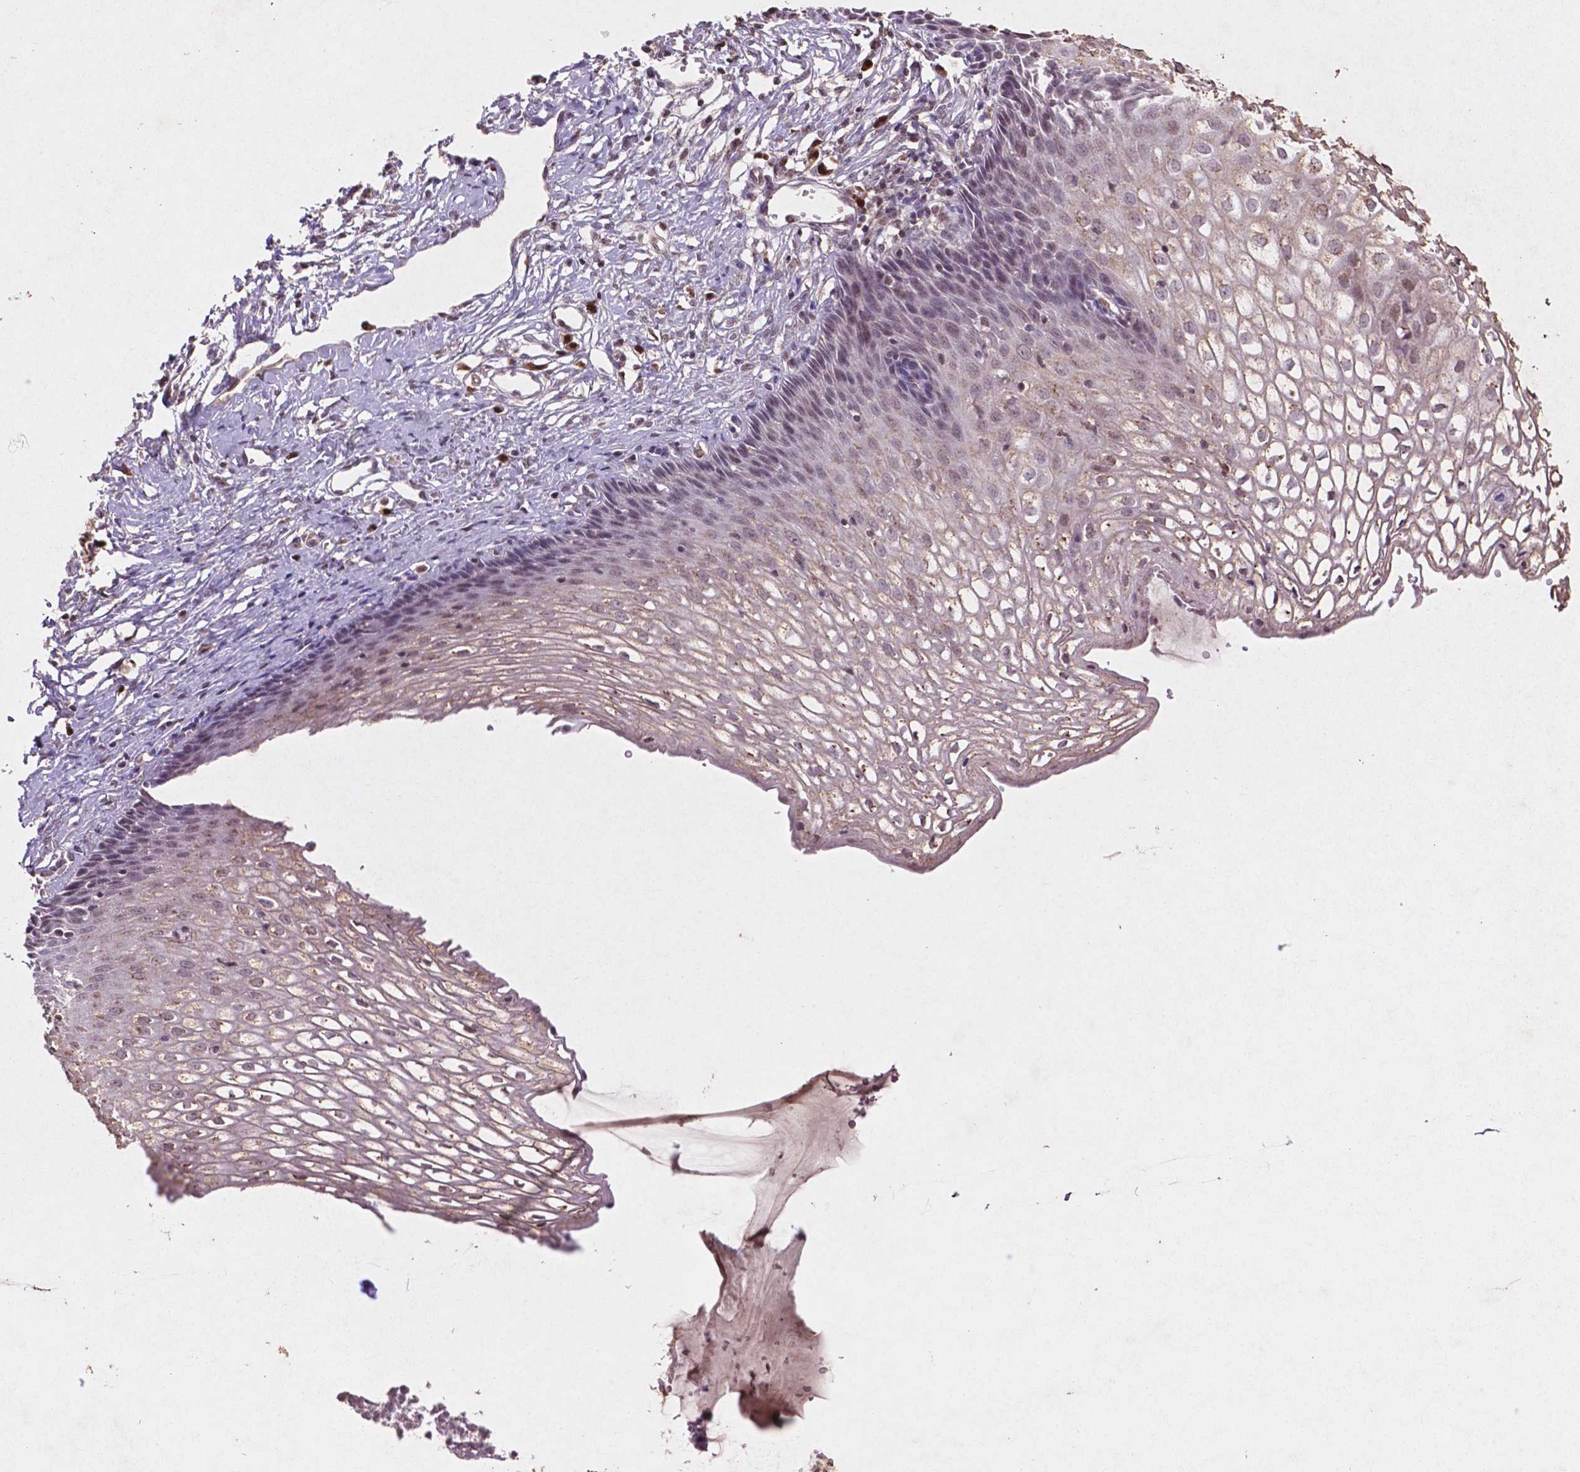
{"staining": {"intensity": "weak", "quantity": "<25%", "location": "cytoplasmic/membranous"}, "tissue": "cervix", "cell_type": "Glandular cells", "image_type": "normal", "snomed": [{"axis": "morphology", "description": "Normal tissue, NOS"}, {"axis": "topography", "description": "Cervix"}], "caption": "High magnification brightfield microscopy of benign cervix stained with DAB (3,3'-diaminobenzidine) (brown) and counterstained with hematoxylin (blue): glandular cells show no significant expression.", "gene": "GLRX", "patient": {"sex": "female", "age": 40}}